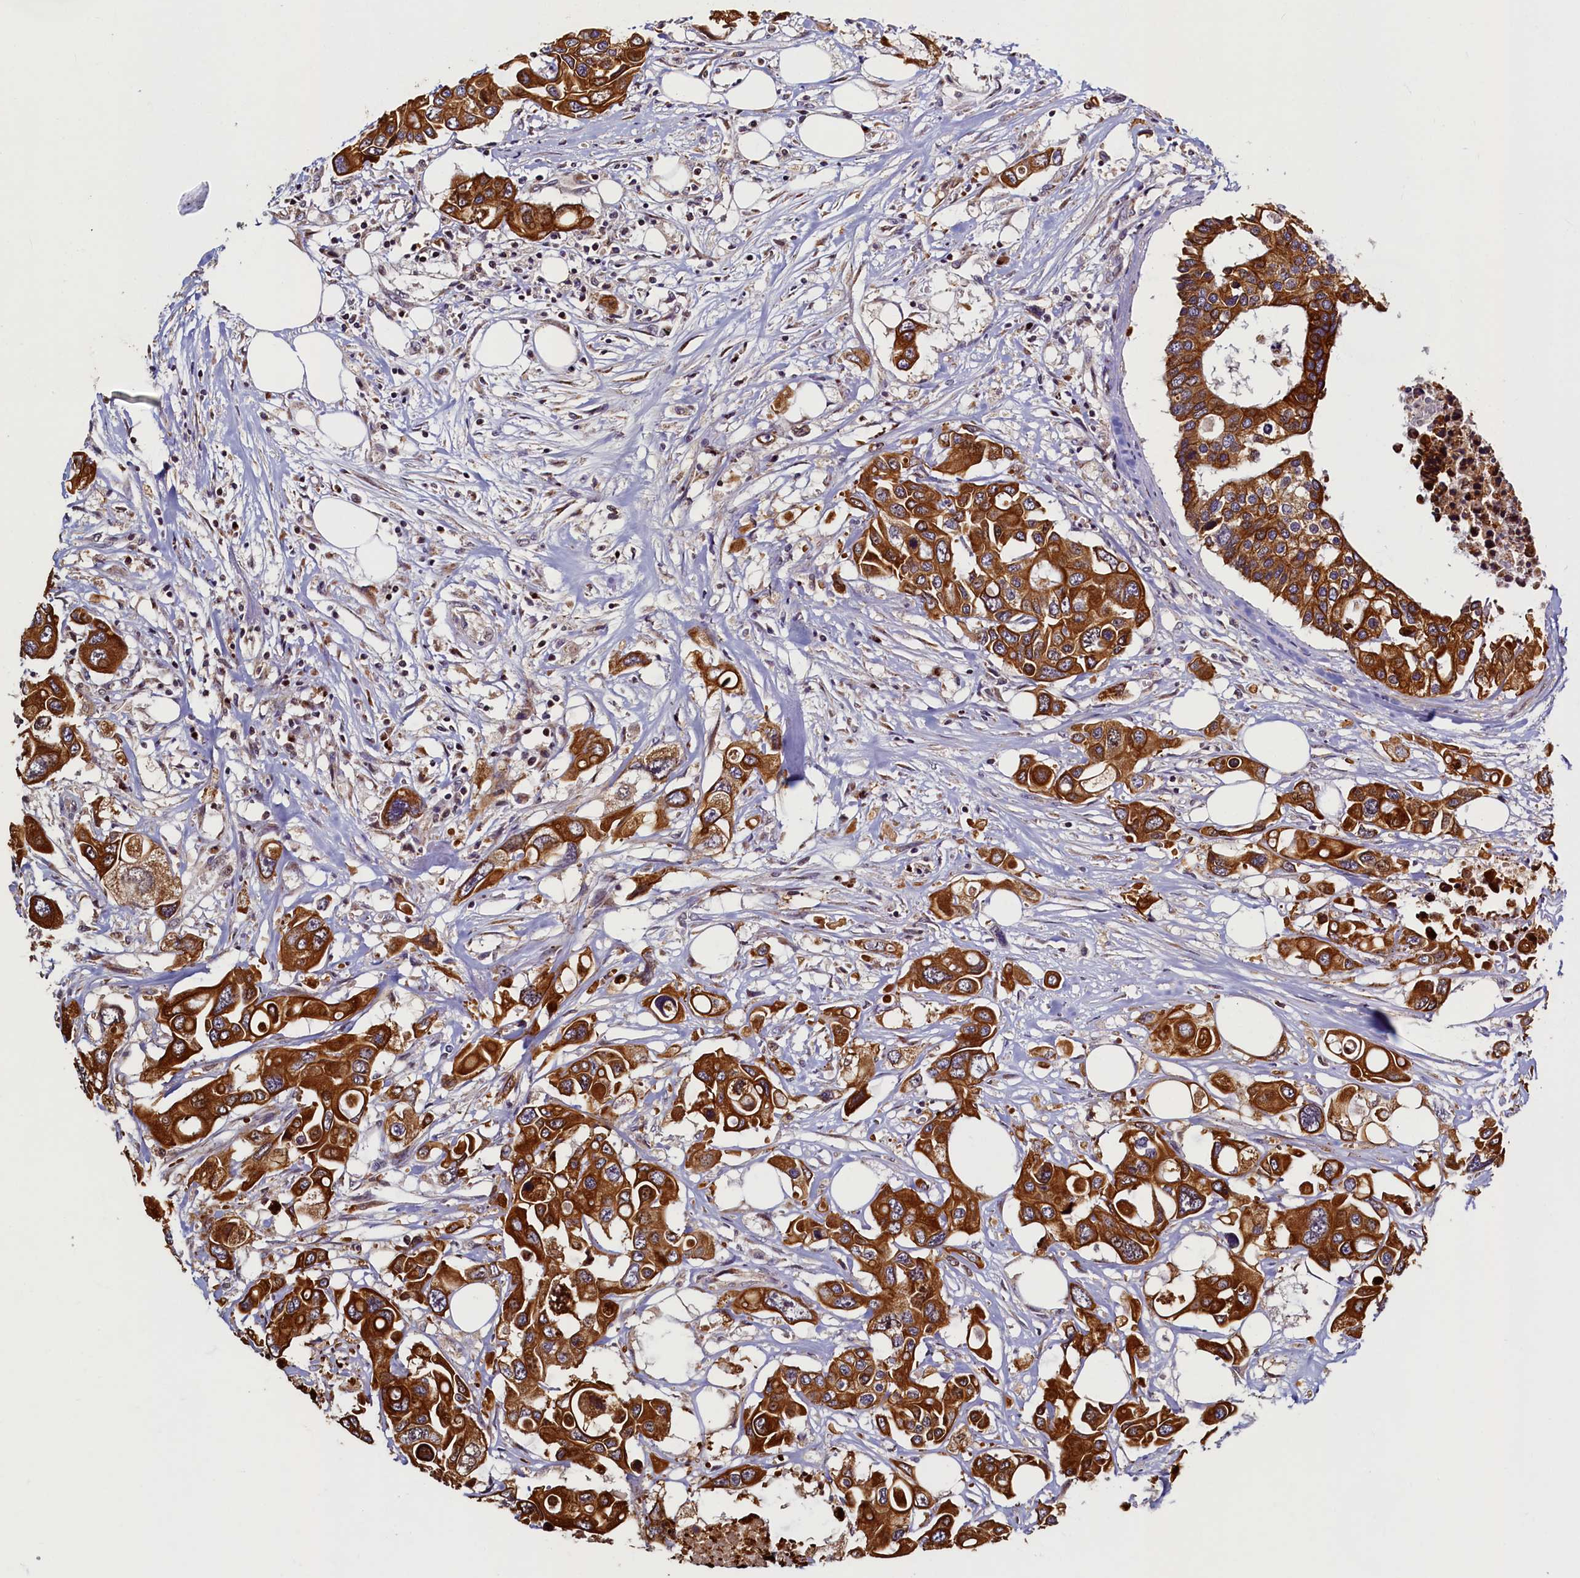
{"staining": {"intensity": "strong", "quantity": ">75%", "location": "cytoplasmic/membranous"}, "tissue": "colorectal cancer", "cell_type": "Tumor cells", "image_type": "cancer", "snomed": [{"axis": "morphology", "description": "Adenocarcinoma, NOS"}, {"axis": "topography", "description": "Colon"}], "caption": "An image showing strong cytoplasmic/membranous expression in about >75% of tumor cells in adenocarcinoma (colorectal), as visualized by brown immunohistochemical staining.", "gene": "NCKAP5L", "patient": {"sex": "male", "age": 77}}